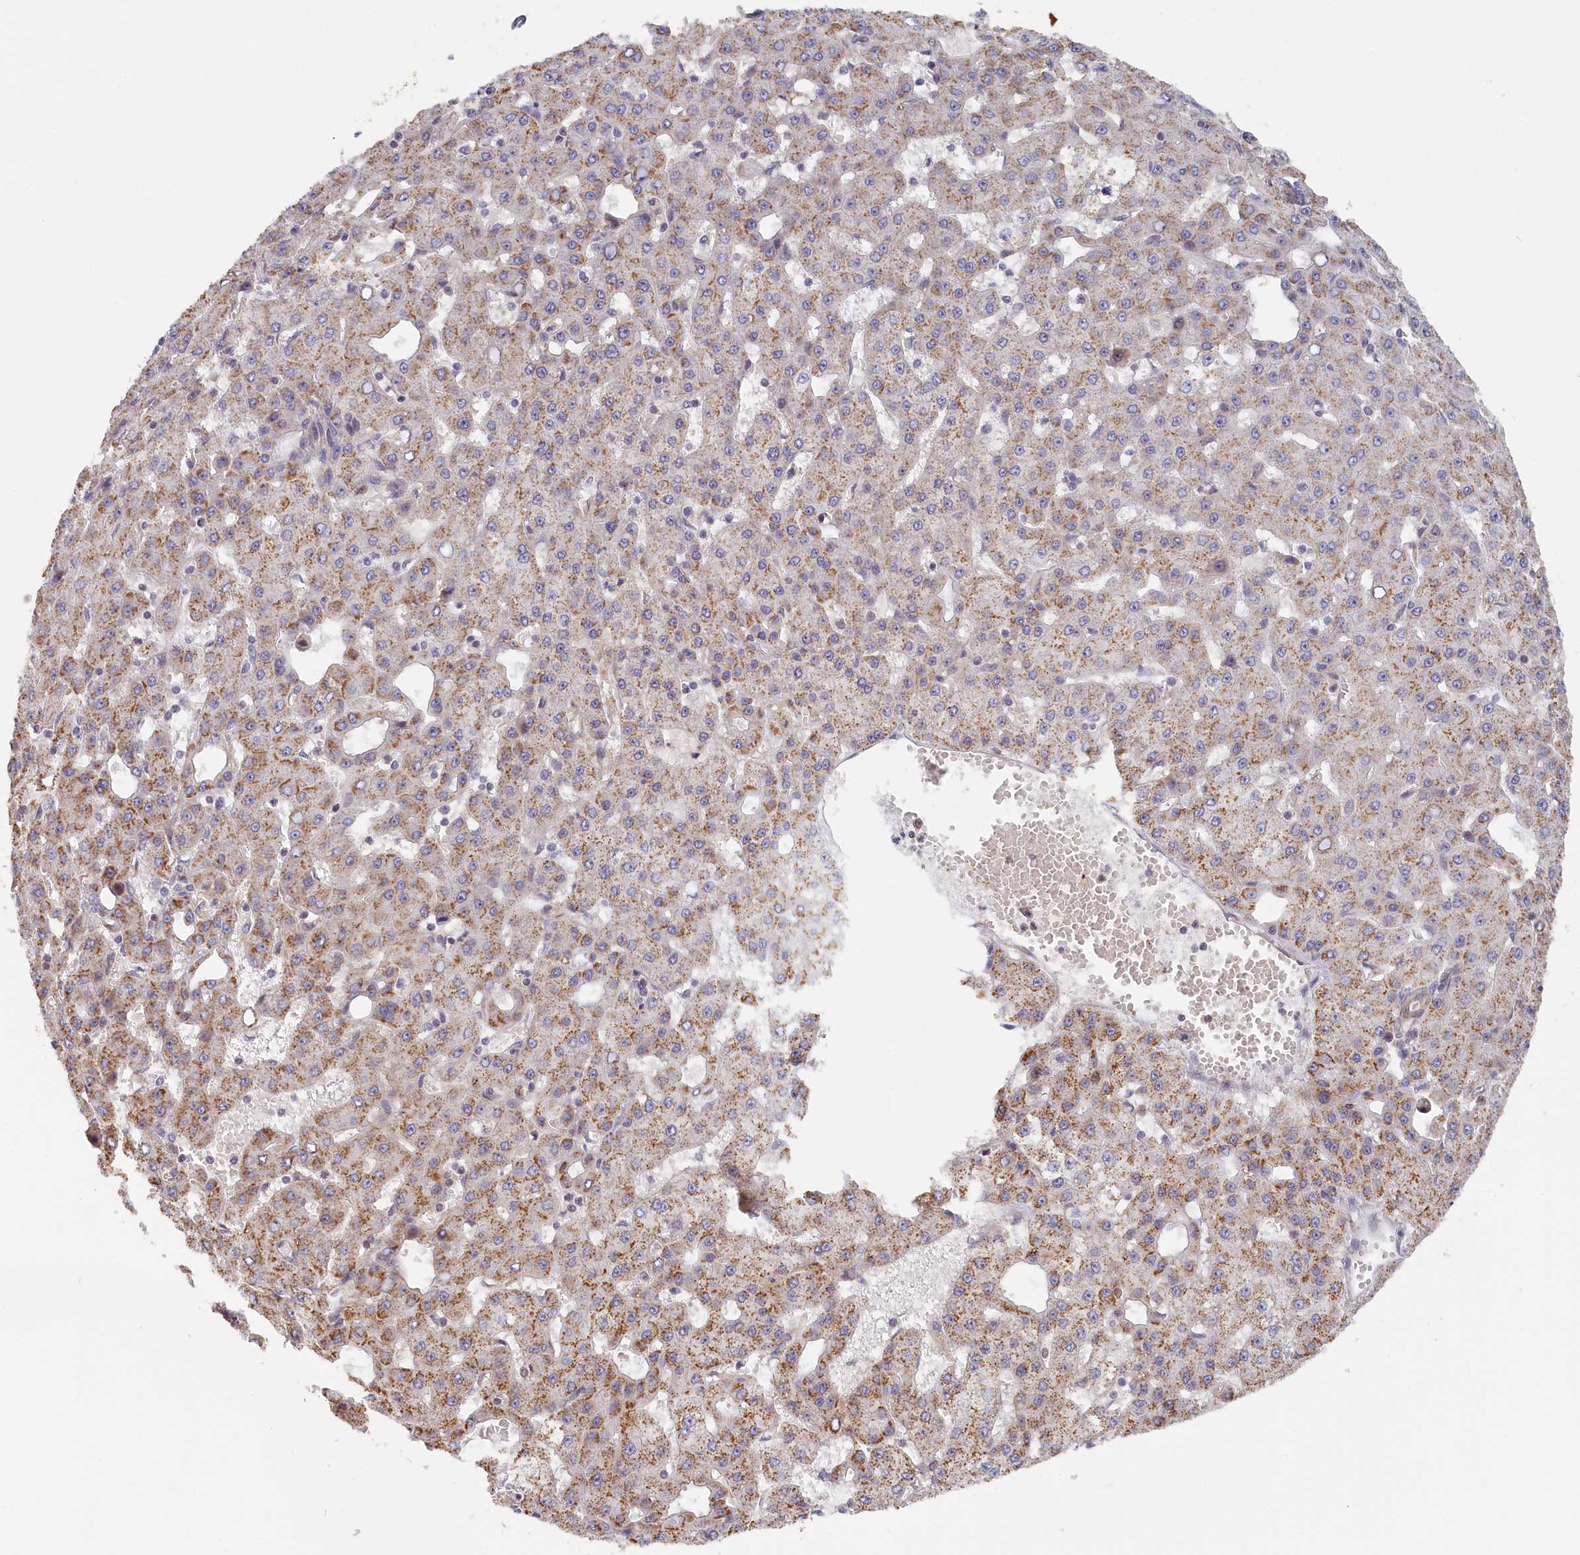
{"staining": {"intensity": "moderate", "quantity": ">75%", "location": "cytoplasmic/membranous"}, "tissue": "liver cancer", "cell_type": "Tumor cells", "image_type": "cancer", "snomed": [{"axis": "morphology", "description": "Carcinoma, Hepatocellular, NOS"}, {"axis": "topography", "description": "Liver"}], "caption": "Moderate cytoplasmic/membranous protein expression is present in approximately >75% of tumor cells in liver hepatocellular carcinoma.", "gene": "INTS4", "patient": {"sex": "male", "age": 47}}